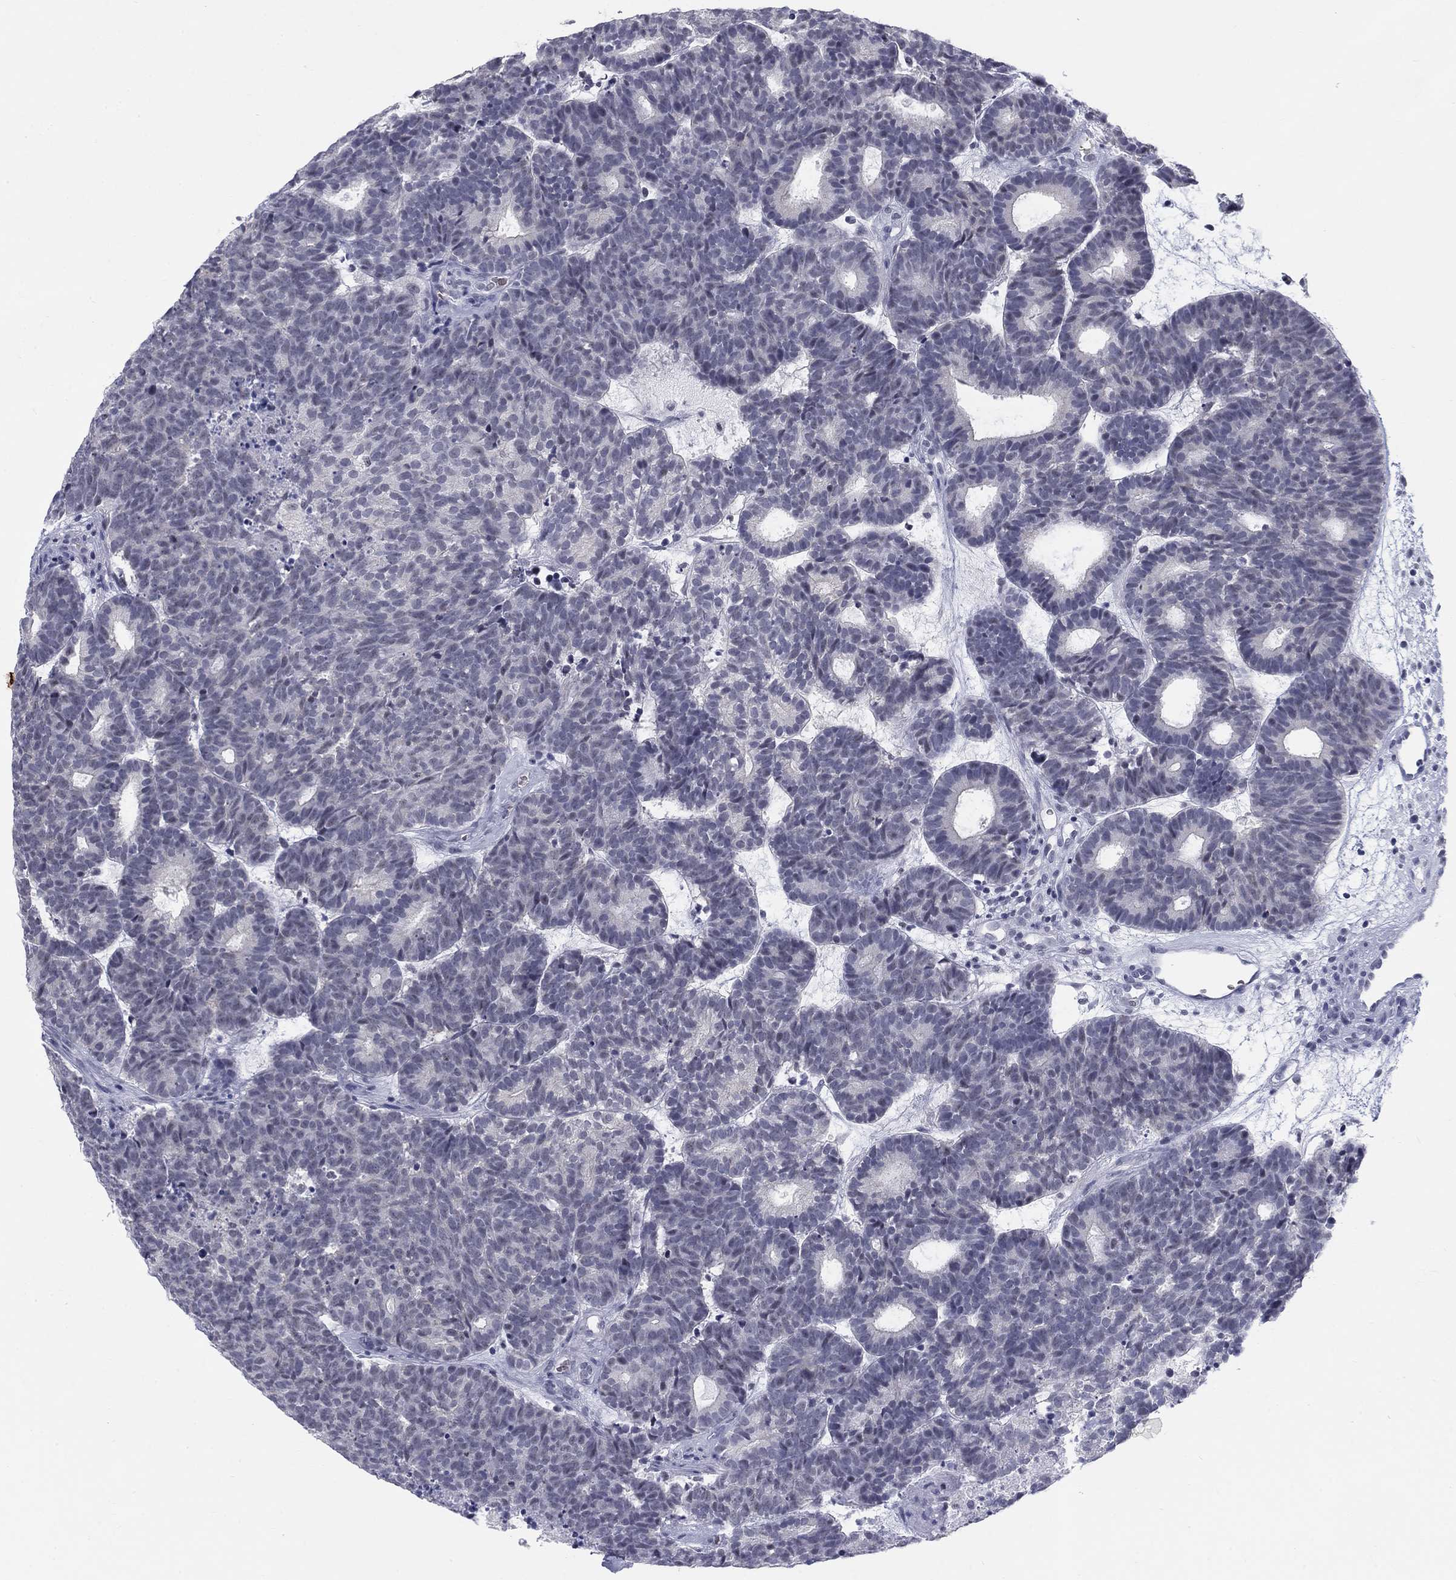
{"staining": {"intensity": "negative", "quantity": "none", "location": "none"}, "tissue": "head and neck cancer", "cell_type": "Tumor cells", "image_type": "cancer", "snomed": [{"axis": "morphology", "description": "Adenocarcinoma, NOS"}, {"axis": "topography", "description": "Head-Neck"}], "caption": "This micrograph is of head and neck adenocarcinoma stained with immunohistochemistry (IHC) to label a protein in brown with the nuclei are counter-stained blue. There is no positivity in tumor cells. (Brightfield microscopy of DAB immunohistochemistry at high magnification).", "gene": "DMTN", "patient": {"sex": "female", "age": 81}}